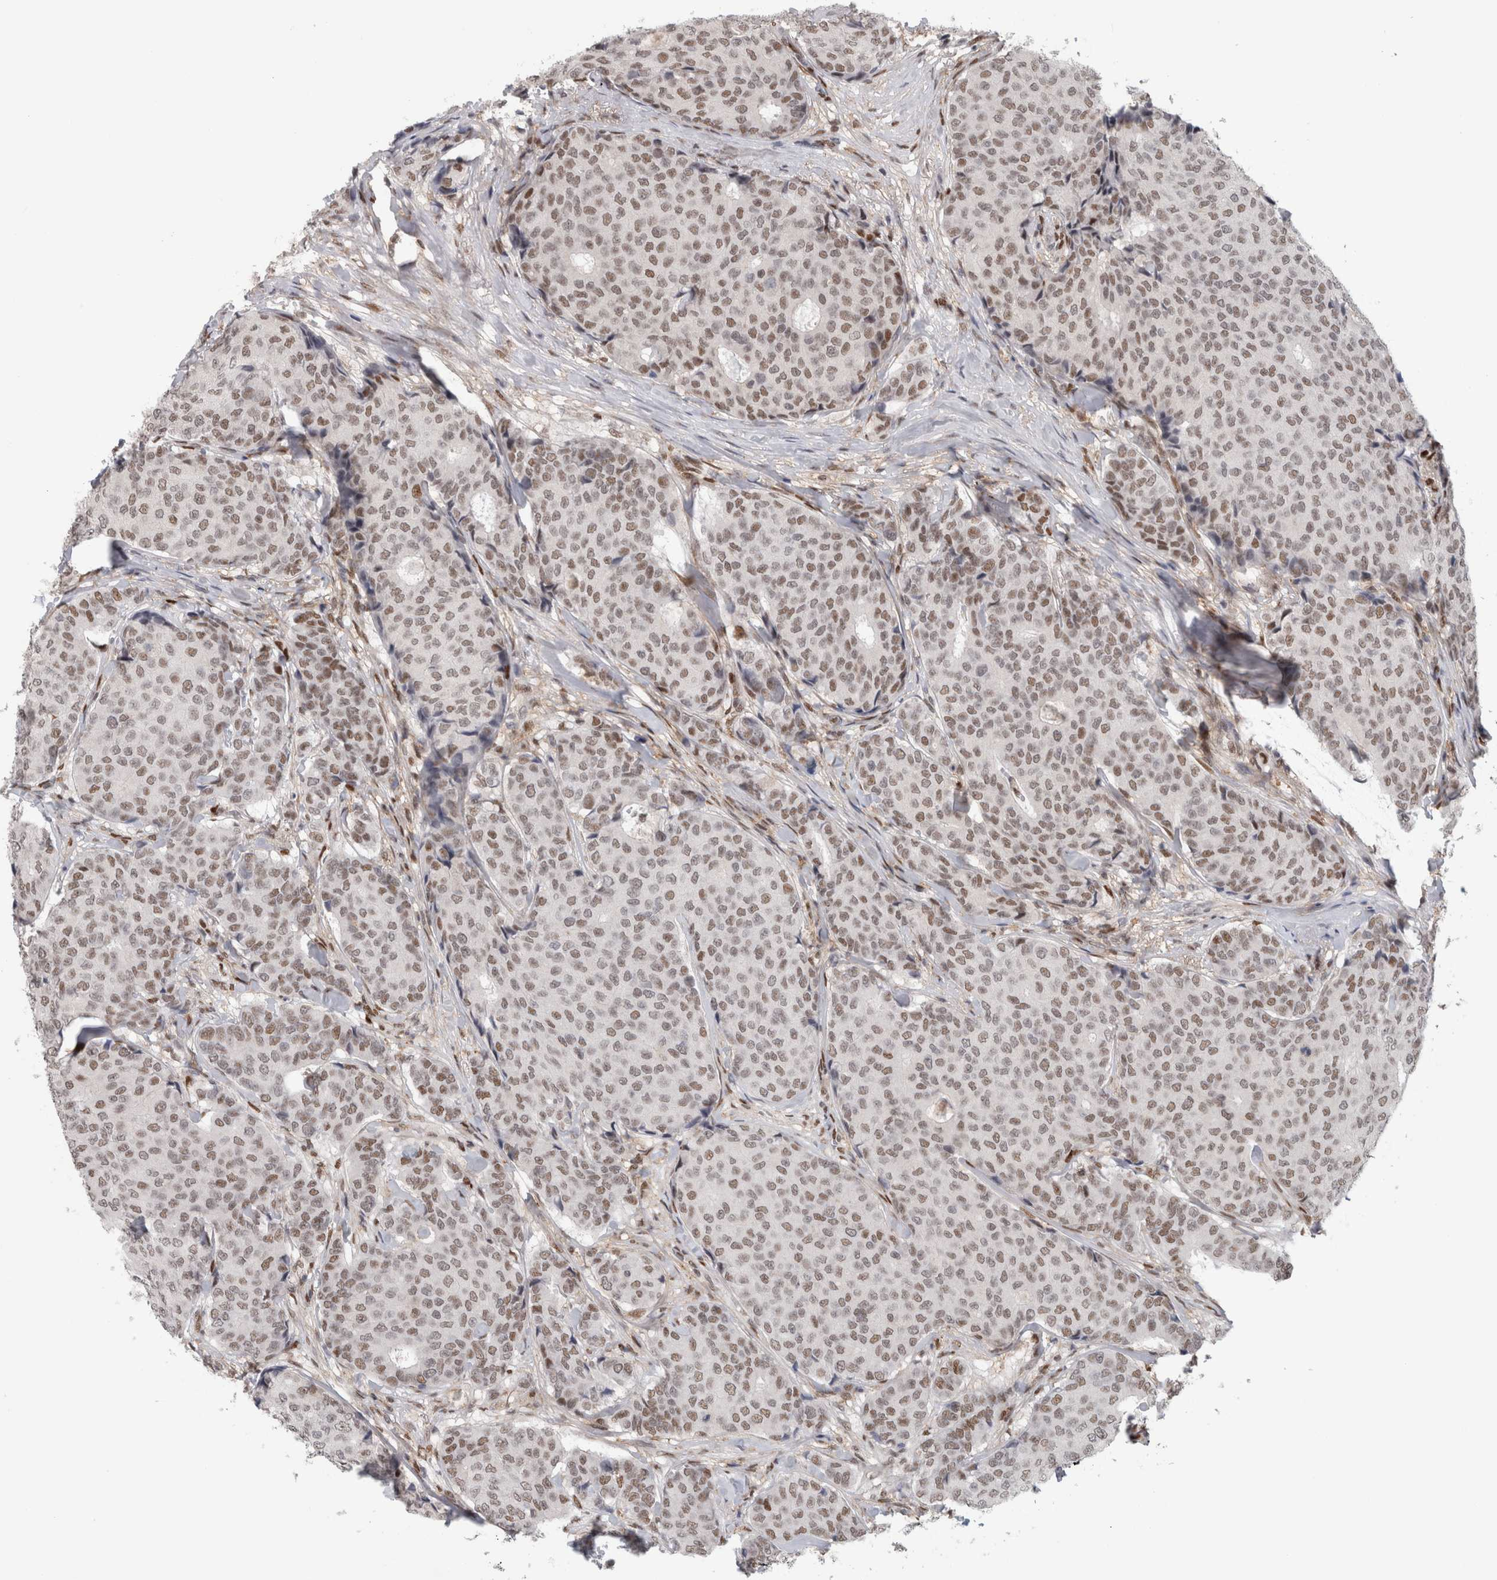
{"staining": {"intensity": "weak", "quantity": ">75%", "location": "nuclear"}, "tissue": "breast cancer", "cell_type": "Tumor cells", "image_type": "cancer", "snomed": [{"axis": "morphology", "description": "Duct carcinoma"}, {"axis": "topography", "description": "Breast"}], "caption": "A brown stain highlights weak nuclear positivity of a protein in breast cancer (infiltrating ductal carcinoma) tumor cells.", "gene": "SRARP", "patient": {"sex": "female", "age": 75}}